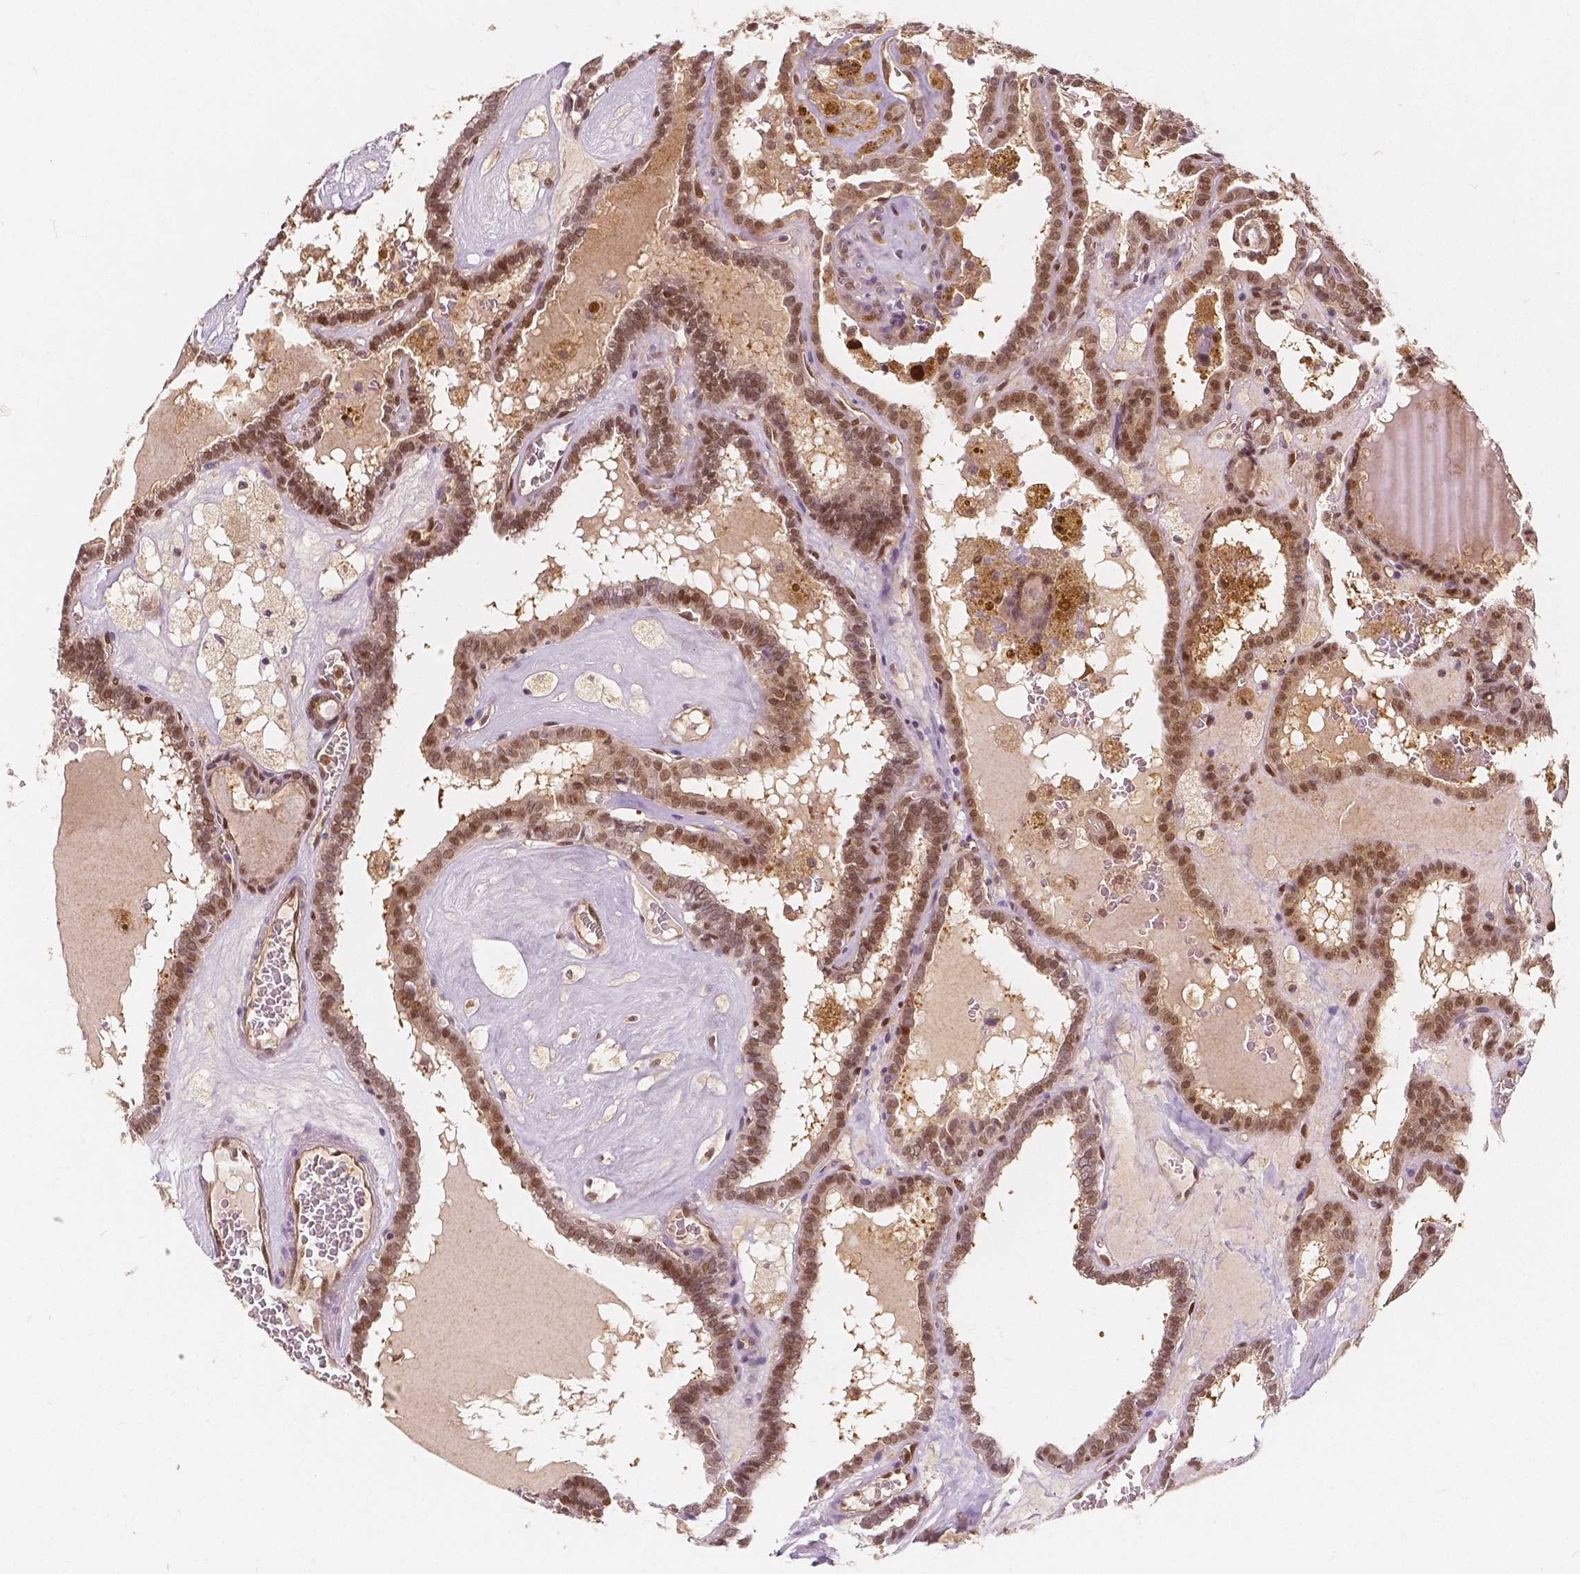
{"staining": {"intensity": "moderate", "quantity": ">75%", "location": "nuclear"}, "tissue": "thyroid cancer", "cell_type": "Tumor cells", "image_type": "cancer", "snomed": [{"axis": "morphology", "description": "Papillary adenocarcinoma, NOS"}, {"axis": "topography", "description": "Thyroid gland"}], "caption": "Brown immunohistochemical staining in human thyroid cancer demonstrates moderate nuclear staining in approximately >75% of tumor cells.", "gene": "NAPRT", "patient": {"sex": "female", "age": 39}}